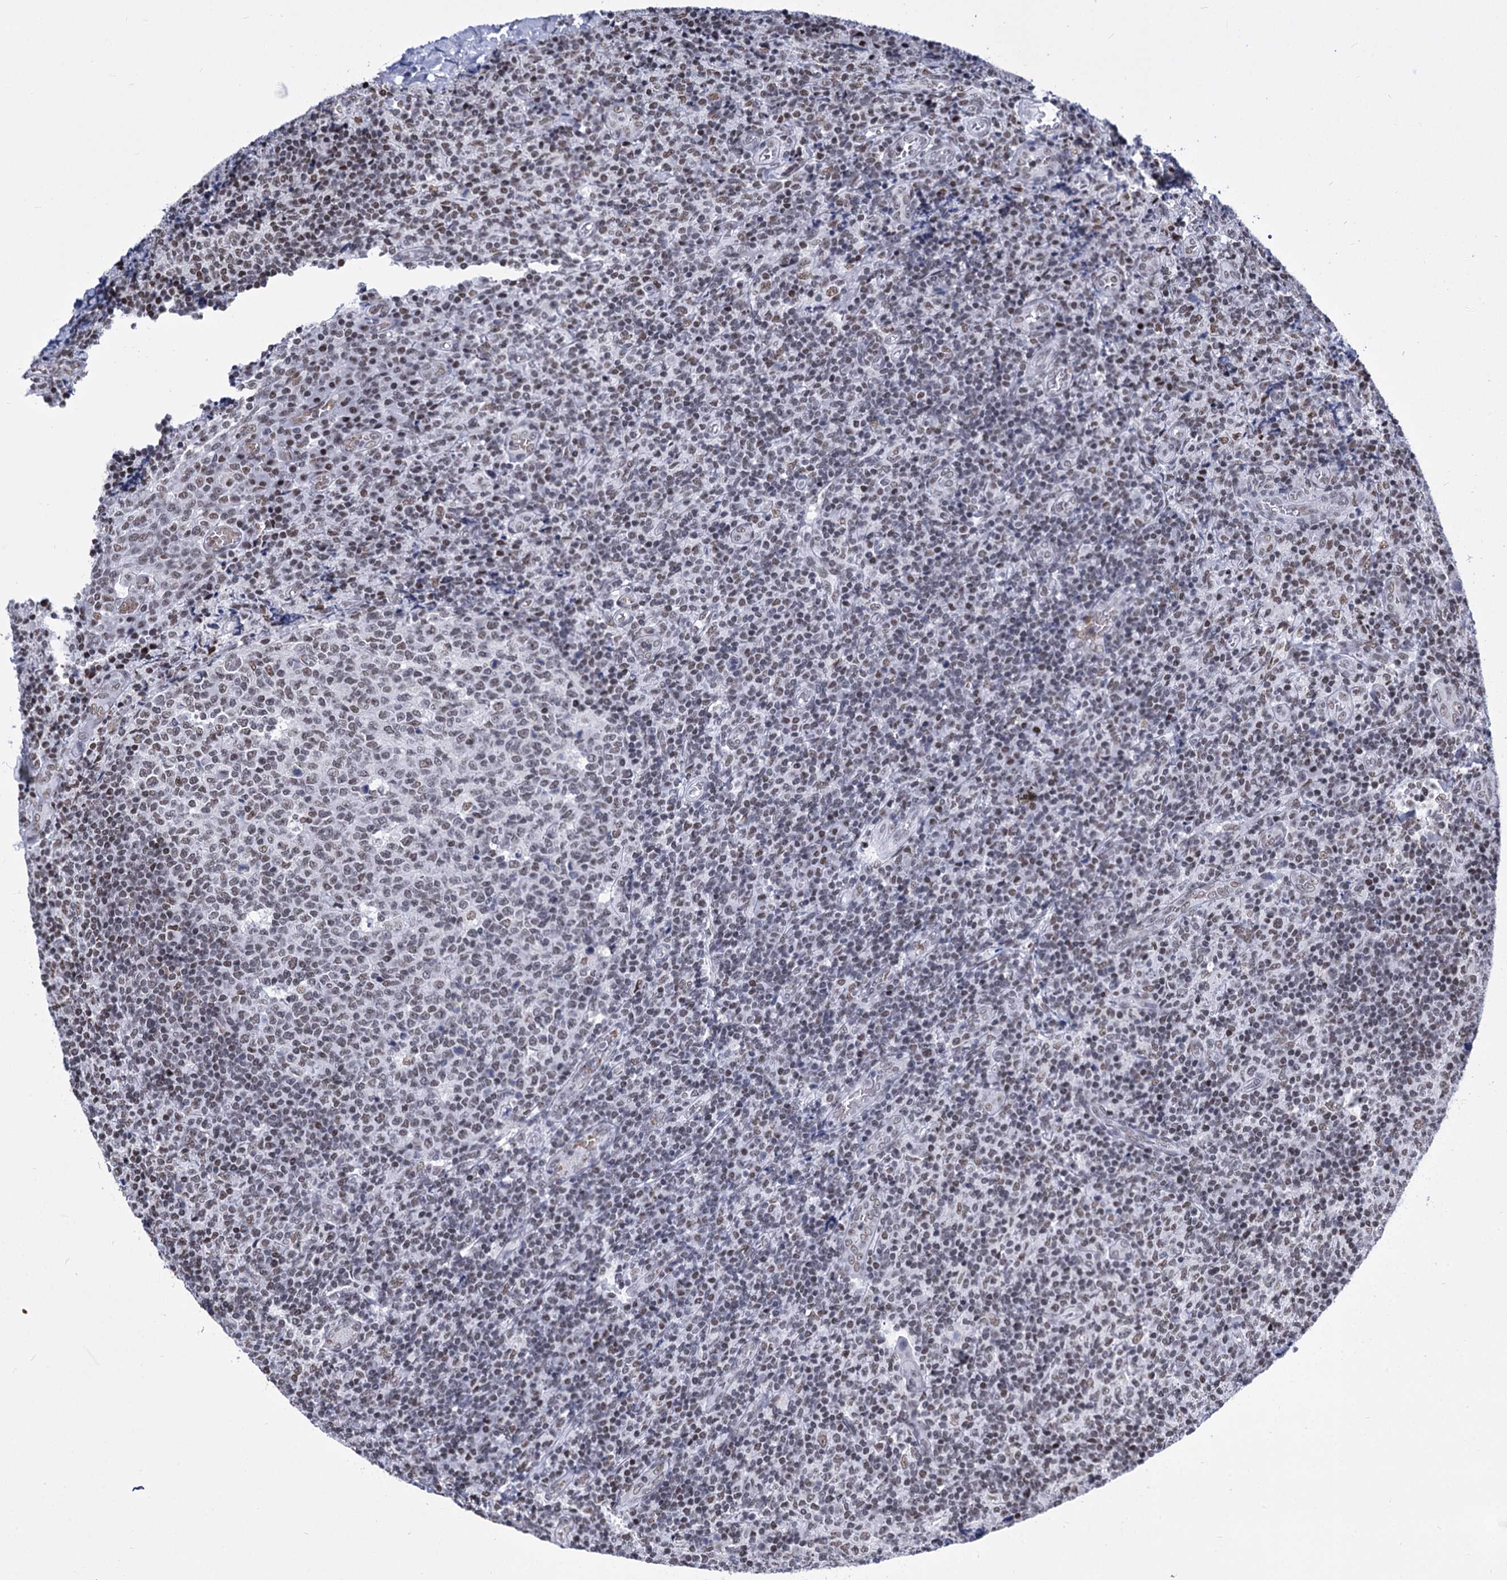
{"staining": {"intensity": "weak", "quantity": "25%-75%", "location": "nuclear"}, "tissue": "tonsil", "cell_type": "Germinal center cells", "image_type": "normal", "snomed": [{"axis": "morphology", "description": "Normal tissue, NOS"}, {"axis": "topography", "description": "Tonsil"}], "caption": "The micrograph displays immunohistochemical staining of normal tonsil. There is weak nuclear positivity is identified in approximately 25%-75% of germinal center cells. The protein is stained brown, and the nuclei are stained in blue (DAB (3,3'-diaminobenzidine) IHC with brightfield microscopy, high magnification).", "gene": "POU4F3", "patient": {"sex": "female", "age": 19}}